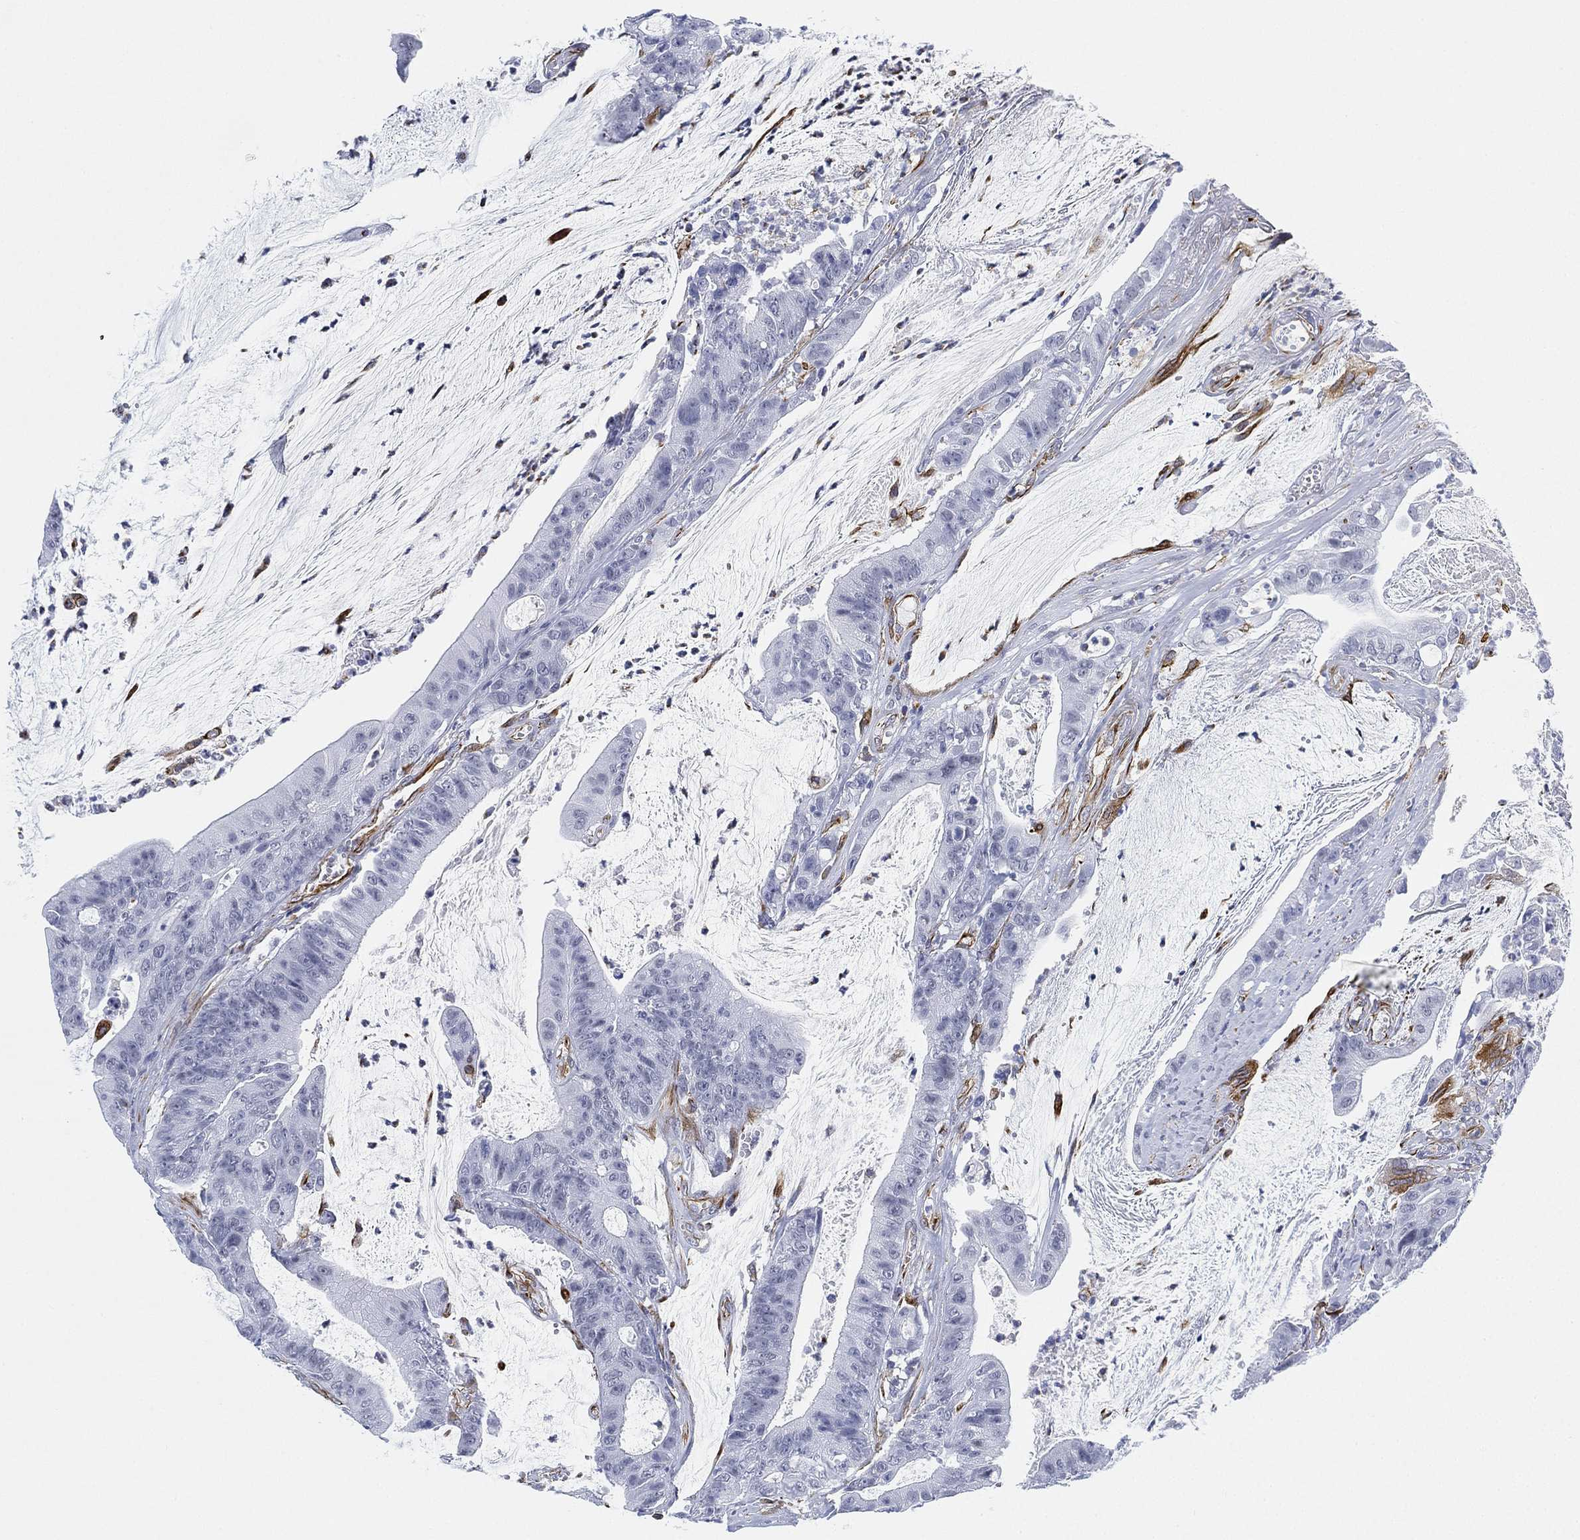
{"staining": {"intensity": "negative", "quantity": "none", "location": "none"}, "tissue": "colorectal cancer", "cell_type": "Tumor cells", "image_type": "cancer", "snomed": [{"axis": "morphology", "description": "Adenocarcinoma, NOS"}, {"axis": "topography", "description": "Colon"}], "caption": "High power microscopy photomicrograph of an immunohistochemistry (IHC) photomicrograph of colorectal cancer (adenocarcinoma), revealing no significant staining in tumor cells.", "gene": "PSKH2", "patient": {"sex": "female", "age": 69}}